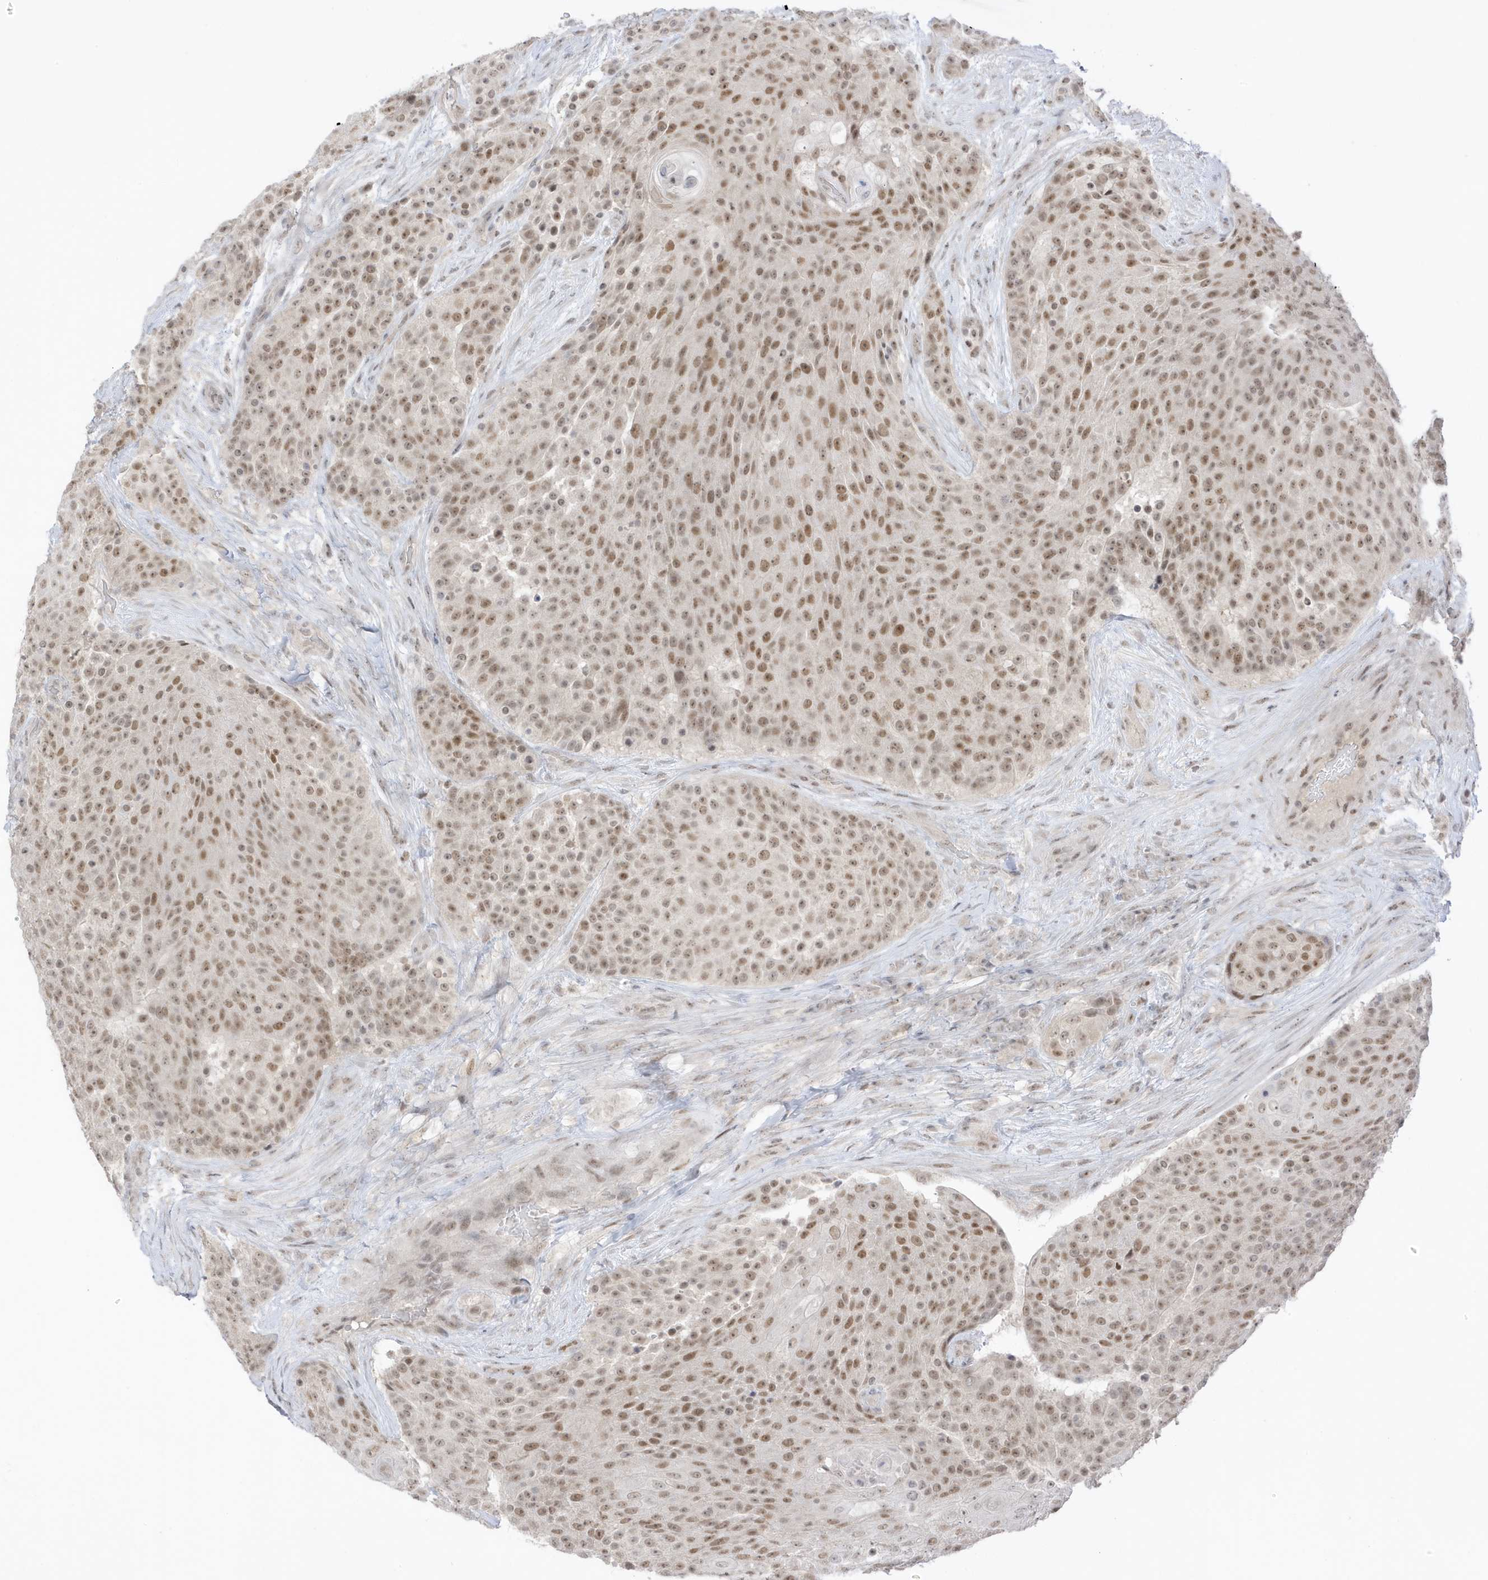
{"staining": {"intensity": "moderate", "quantity": ">75%", "location": "nuclear"}, "tissue": "urothelial cancer", "cell_type": "Tumor cells", "image_type": "cancer", "snomed": [{"axis": "morphology", "description": "Urothelial carcinoma, High grade"}, {"axis": "topography", "description": "Urinary bladder"}], "caption": "An immunohistochemistry (IHC) photomicrograph of neoplastic tissue is shown. Protein staining in brown labels moderate nuclear positivity in urothelial carcinoma (high-grade) within tumor cells. The staining was performed using DAB, with brown indicating positive protein expression. Nuclei are stained blue with hematoxylin.", "gene": "MSL3", "patient": {"sex": "female", "age": 63}}